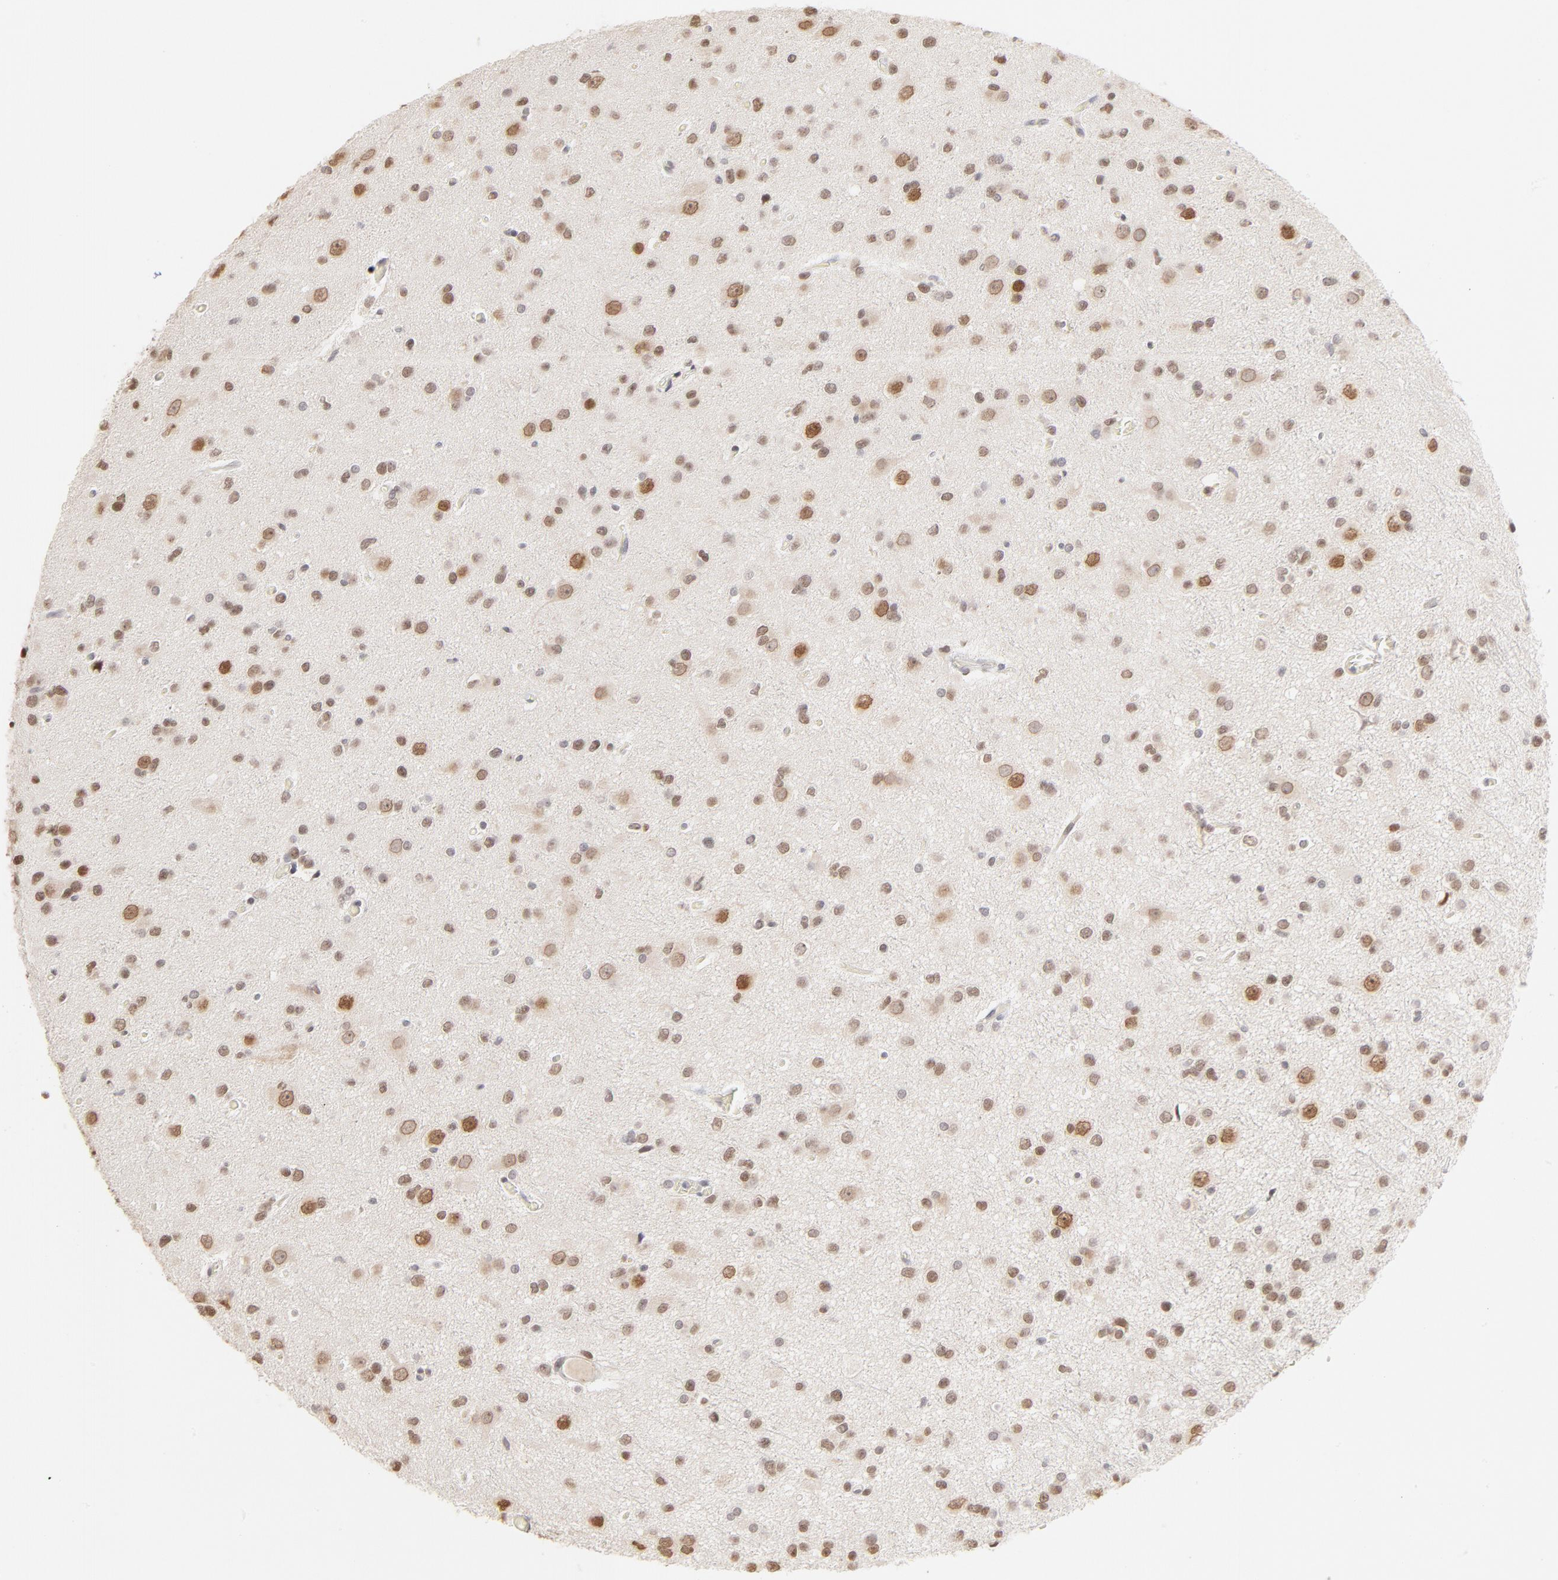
{"staining": {"intensity": "weak", "quantity": "25%-75%", "location": "nuclear"}, "tissue": "glioma", "cell_type": "Tumor cells", "image_type": "cancer", "snomed": [{"axis": "morphology", "description": "Glioma, malignant, Low grade"}, {"axis": "topography", "description": "Brain"}], "caption": "A brown stain shows weak nuclear staining of a protein in human glioma tumor cells.", "gene": "PBX3", "patient": {"sex": "male", "age": 42}}